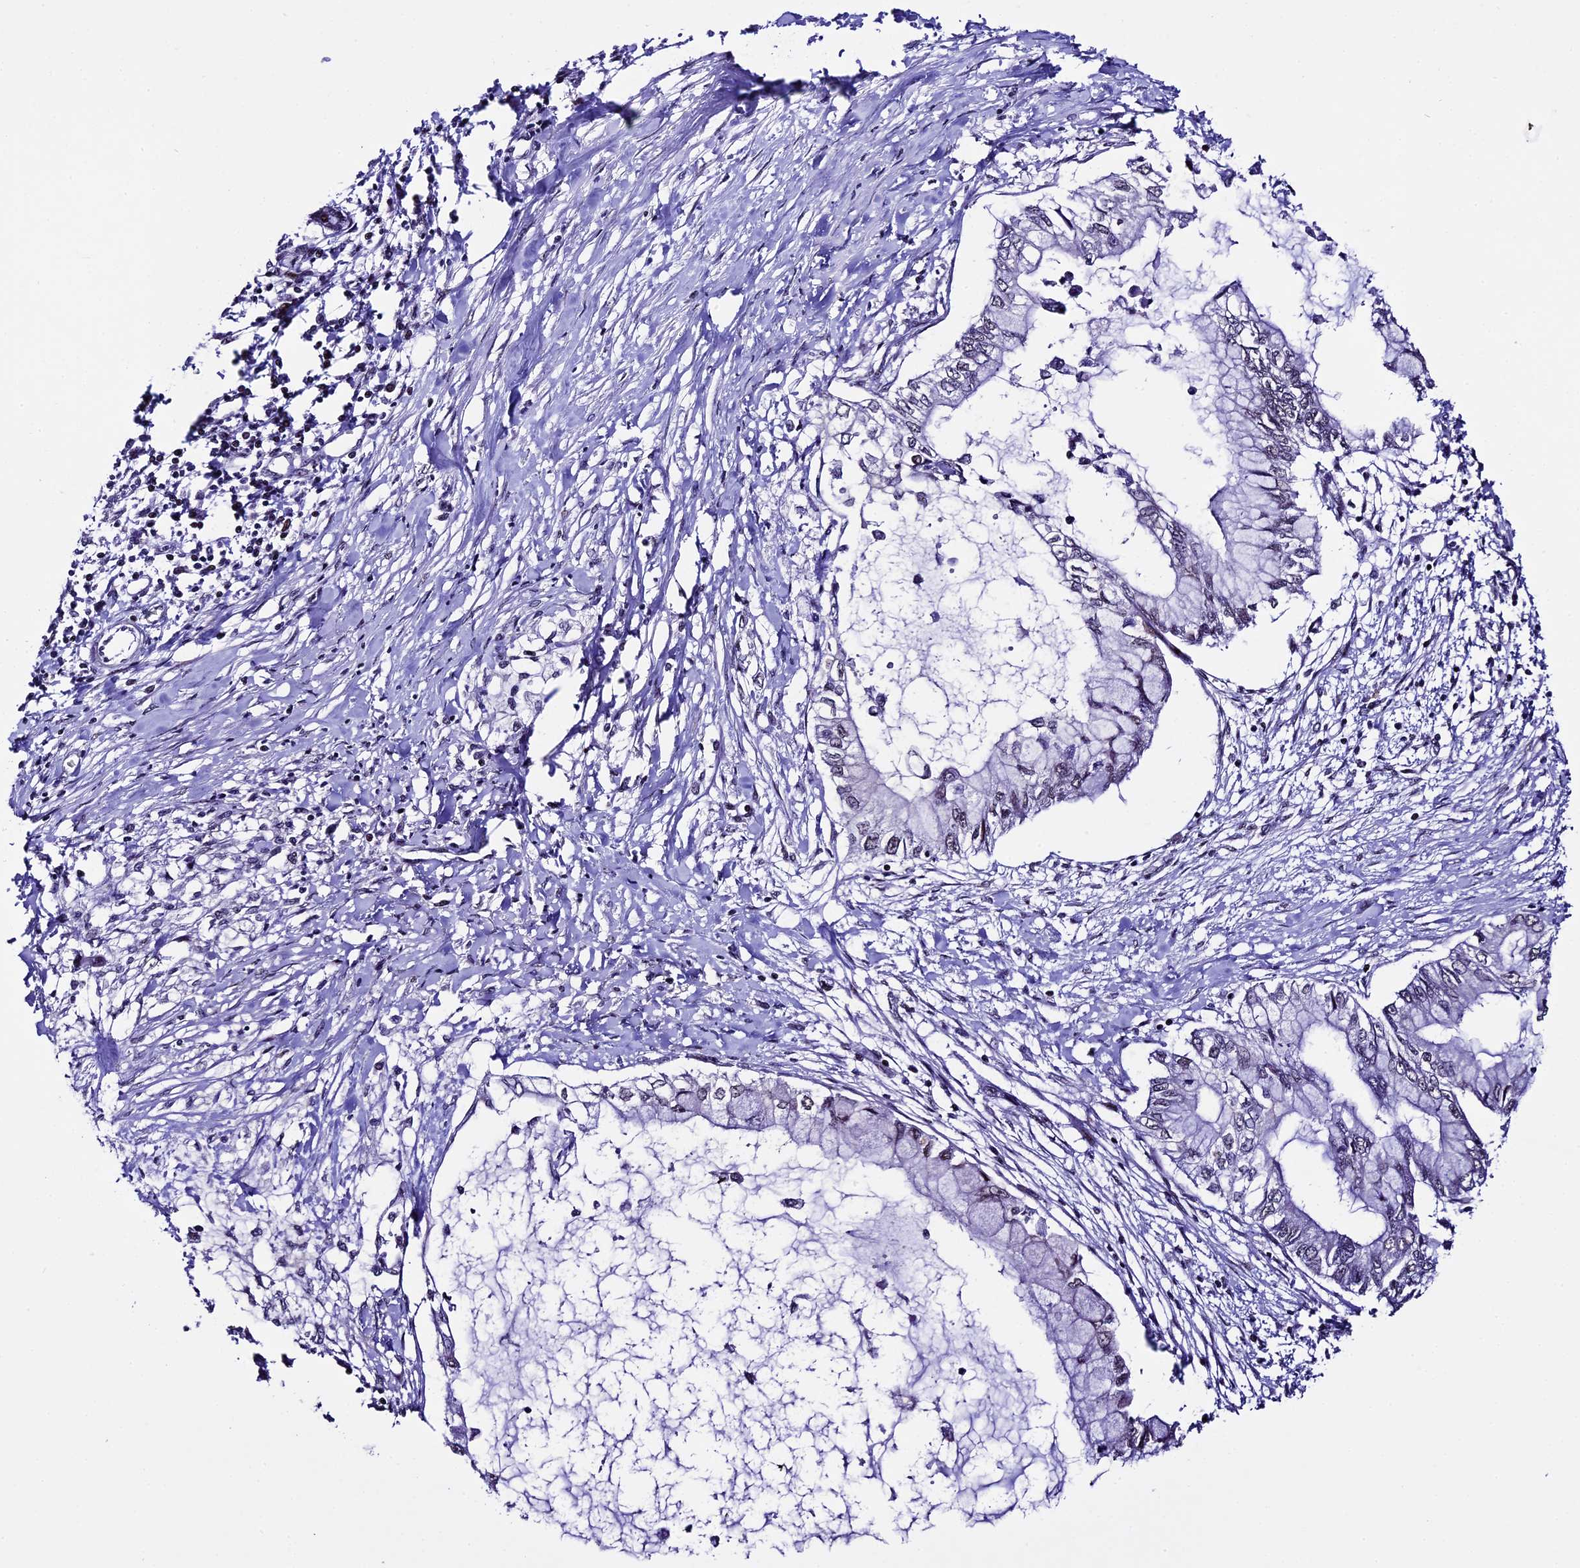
{"staining": {"intensity": "weak", "quantity": "25%-75%", "location": "nuclear"}, "tissue": "pancreatic cancer", "cell_type": "Tumor cells", "image_type": "cancer", "snomed": [{"axis": "morphology", "description": "Adenocarcinoma, NOS"}, {"axis": "topography", "description": "Pancreas"}], "caption": "Immunohistochemical staining of human pancreatic cancer demonstrates weak nuclear protein staining in about 25%-75% of tumor cells. The staining is performed using DAB (3,3'-diaminobenzidine) brown chromogen to label protein expression. The nuclei are counter-stained blue using hematoxylin.", "gene": "TCP11L2", "patient": {"sex": "male", "age": 48}}